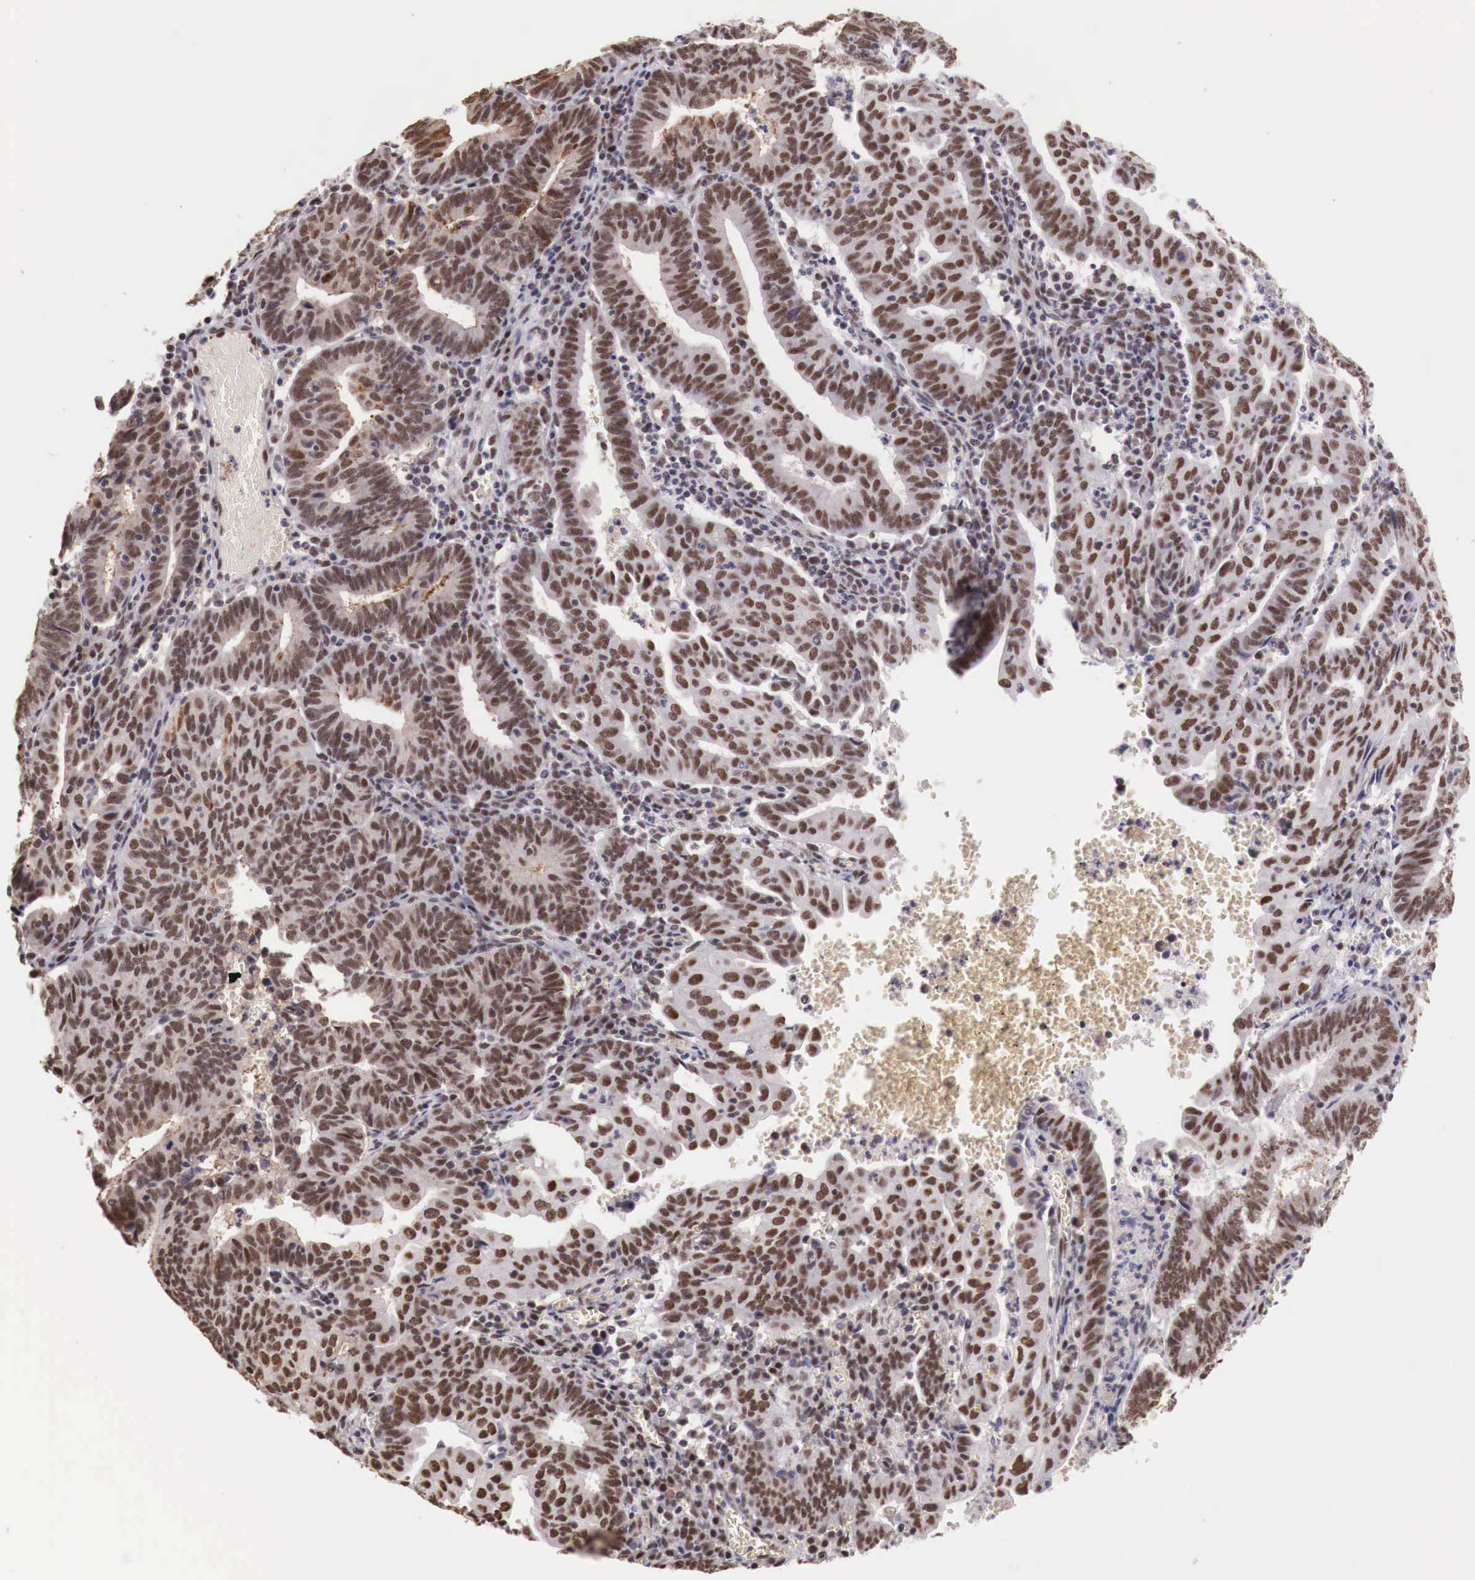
{"staining": {"intensity": "strong", "quantity": ">75%", "location": "nuclear"}, "tissue": "endometrial cancer", "cell_type": "Tumor cells", "image_type": "cancer", "snomed": [{"axis": "morphology", "description": "Adenocarcinoma, NOS"}, {"axis": "topography", "description": "Endometrium"}], "caption": "Immunohistochemical staining of human endometrial cancer reveals strong nuclear protein staining in about >75% of tumor cells.", "gene": "FOXP2", "patient": {"sex": "female", "age": 60}}